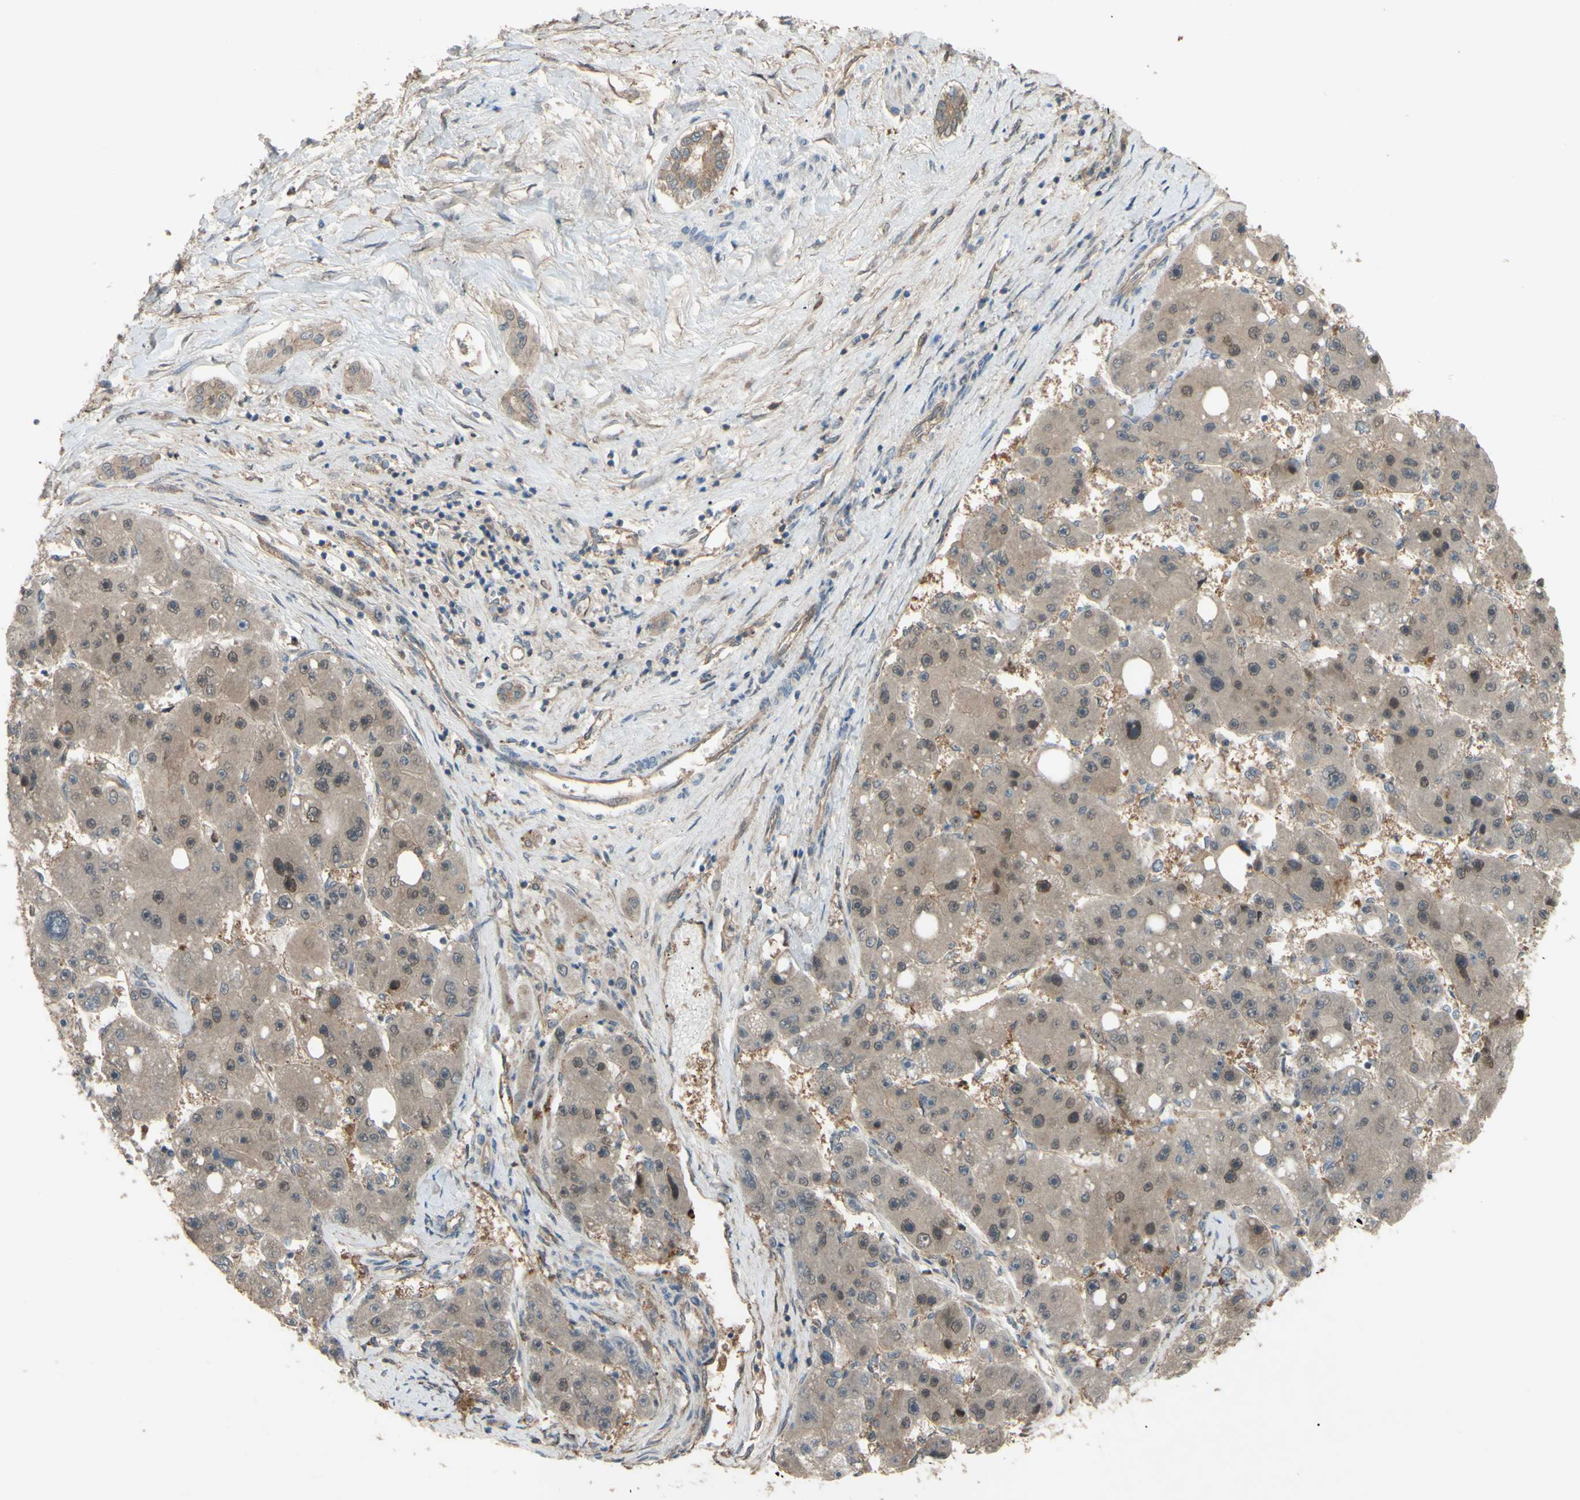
{"staining": {"intensity": "moderate", "quantity": ">75%", "location": "cytoplasmic/membranous,nuclear"}, "tissue": "liver cancer", "cell_type": "Tumor cells", "image_type": "cancer", "snomed": [{"axis": "morphology", "description": "Carcinoma, Hepatocellular, NOS"}, {"axis": "topography", "description": "Liver"}], "caption": "Tumor cells reveal medium levels of moderate cytoplasmic/membranous and nuclear staining in about >75% of cells in liver hepatocellular carcinoma. Immunohistochemistry (ihc) stains the protein in brown and the nuclei are stained blue.", "gene": "SHROOM4", "patient": {"sex": "female", "age": 61}}